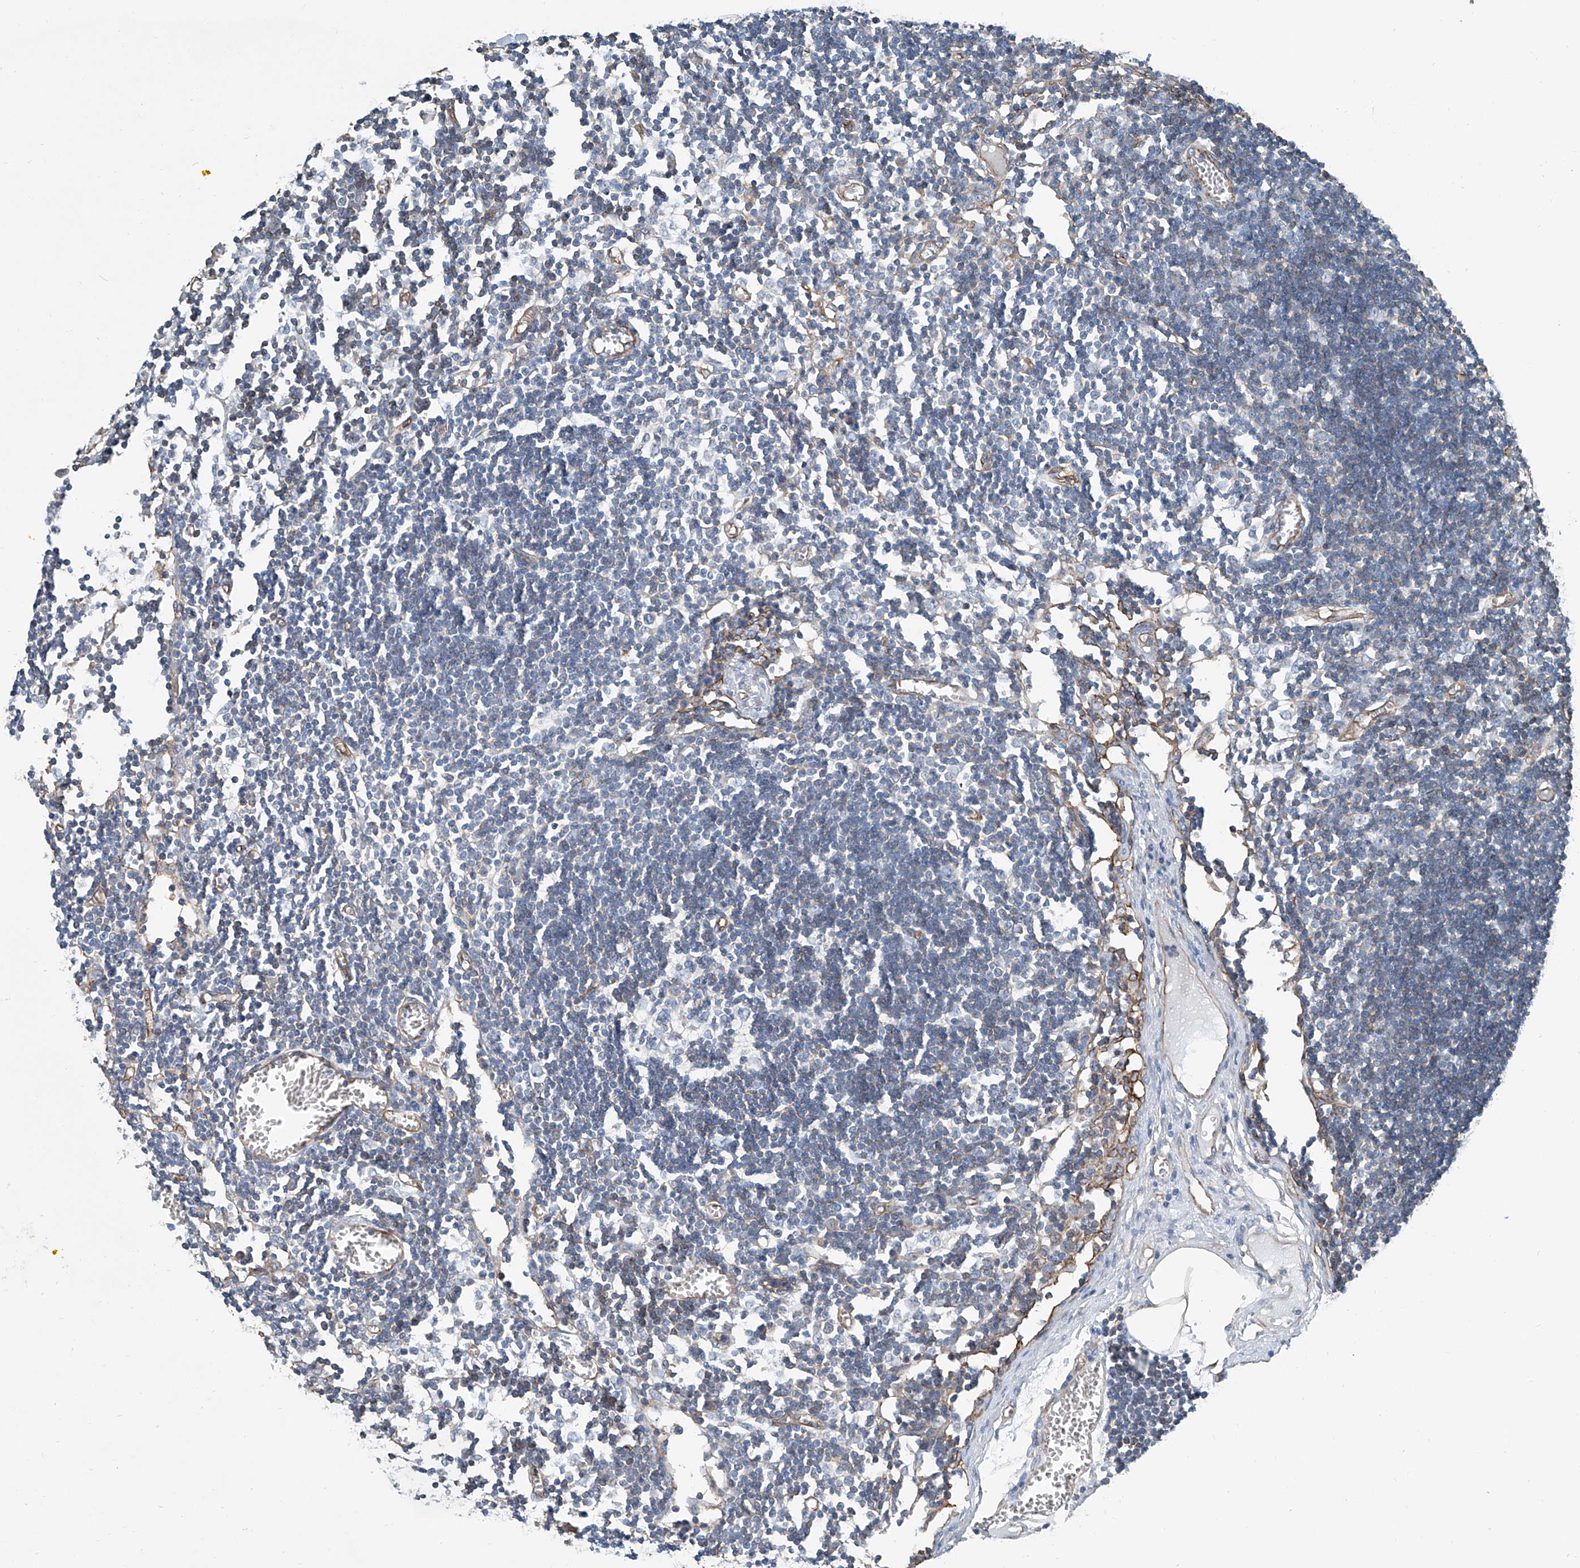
{"staining": {"intensity": "negative", "quantity": "none", "location": "none"}, "tissue": "lymph node", "cell_type": "Germinal center cells", "image_type": "normal", "snomed": [{"axis": "morphology", "description": "Normal tissue, NOS"}, {"axis": "topography", "description": "Lymph node"}], "caption": "This is a micrograph of IHC staining of normal lymph node, which shows no positivity in germinal center cells. (DAB (3,3'-diaminobenzidine) IHC visualized using brightfield microscopy, high magnification).", "gene": "THEMIS2", "patient": {"sex": "female", "age": 11}}